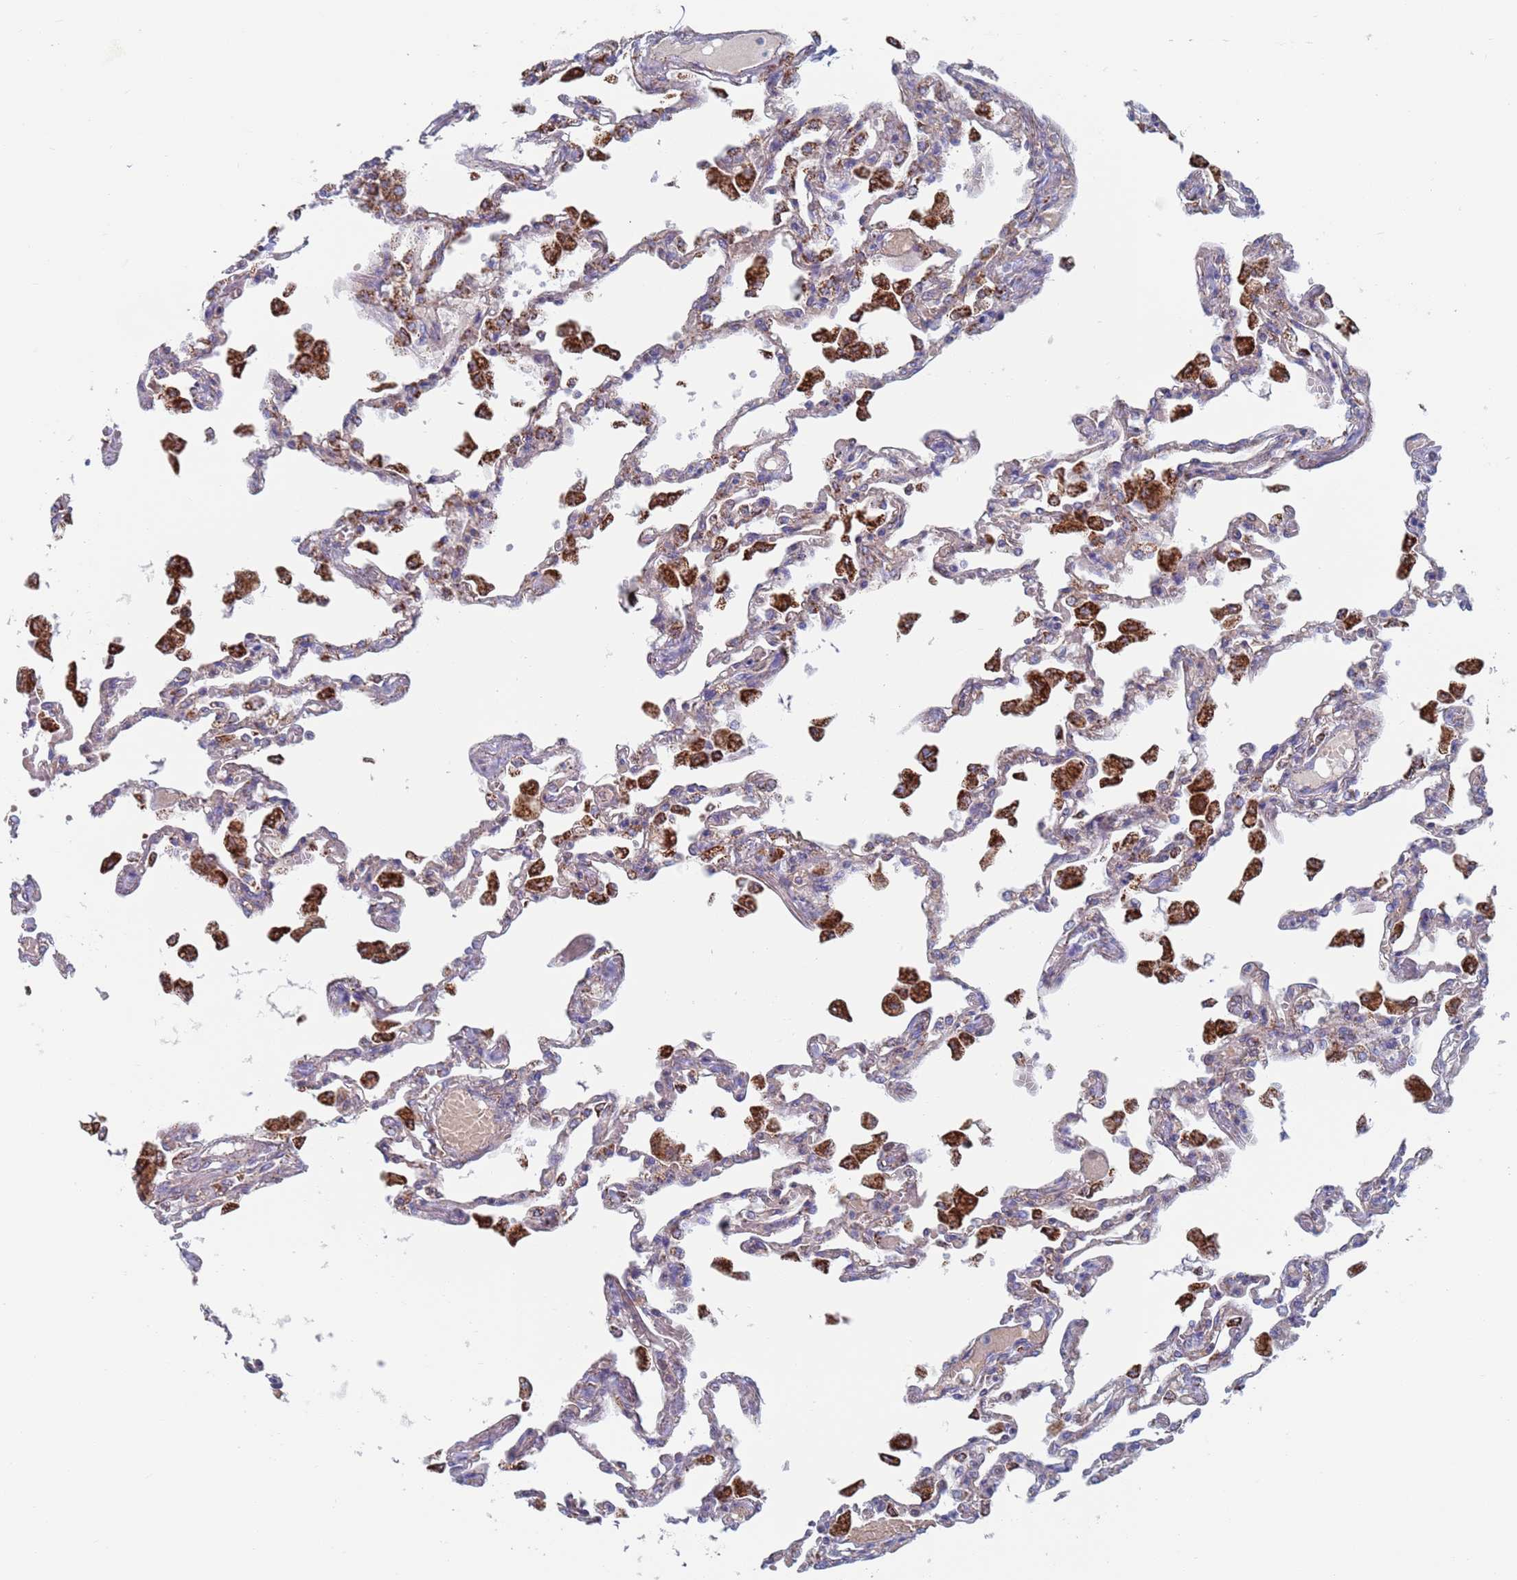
{"staining": {"intensity": "weak", "quantity": "25%-75%", "location": "cytoplasmic/membranous"}, "tissue": "lung", "cell_type": "Alveolar cells", "image_type": "normal", "snomed": [{"axis": "morphology", "description": "Normal tissue, NOS"}, {"axis": "topography", "description": "Bronchus"}, {"axis": "topography", "description": "Lung"}], "caption": "Alveolar cells demonstrate weak cytoplasmic/membranous expression in about 25%-75% of cells in normal lung. (IHC, brightfield microscopy, high magnification).", "gene": "CHCHD6", "patient": {"sex": "female", "age": 49}}